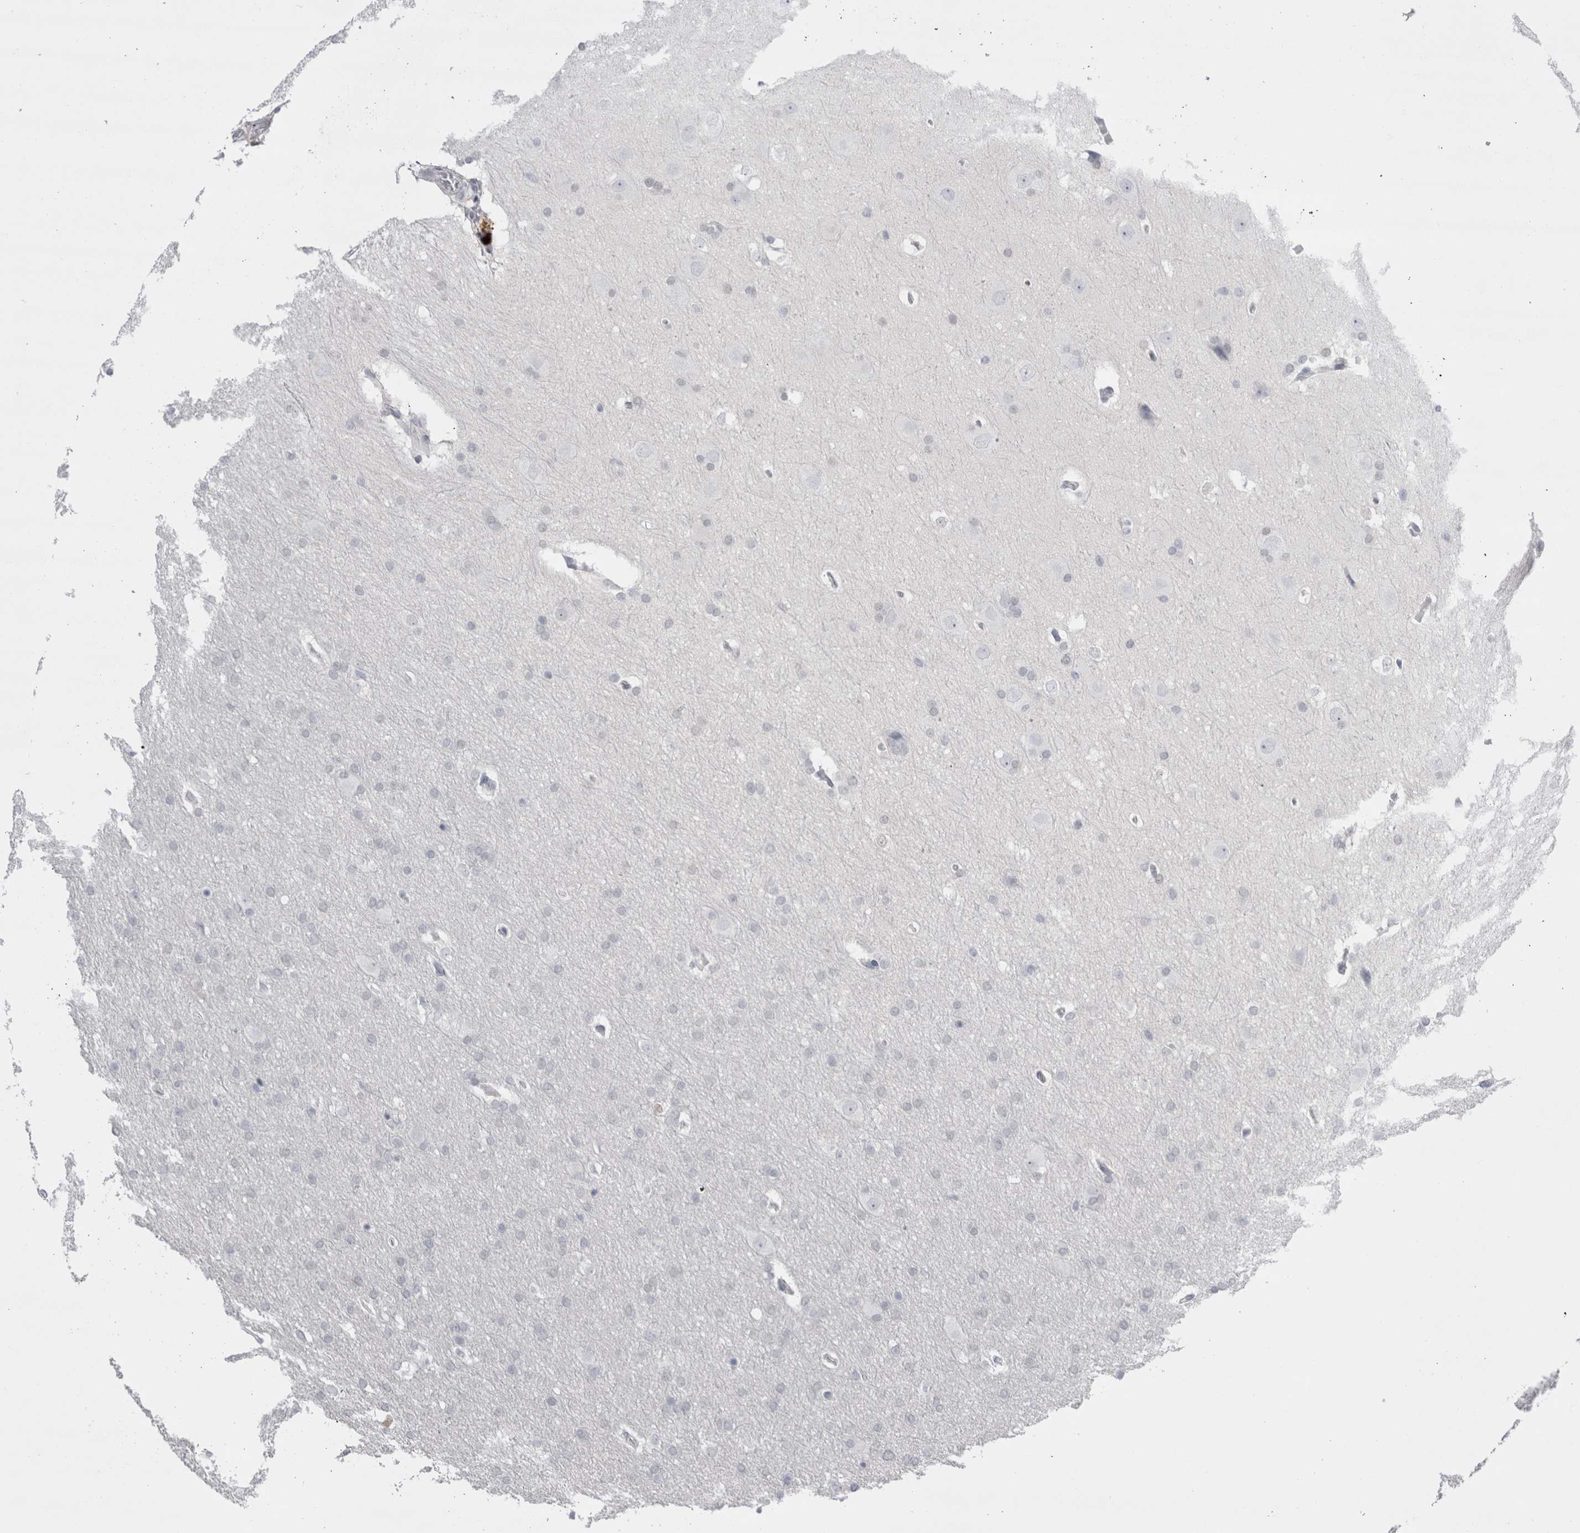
{"staining": {"intensity": "negative", "quantity": "none", "location": "none"}, "tissue": "glioma", "cell_type": "Tumor cells", "image_type": "cancer", "snomed": [{"axis": "morphology", "description": "Glioma, malignant, Low grade"}, {"axis": "topography", "description": "Brain"}], "caption": "Glioma was stained to show a protein in brown. There is no significant expression in tumor cells.", "gene": "FNDC8", "patient": {"sex": "female", "age": 37}}